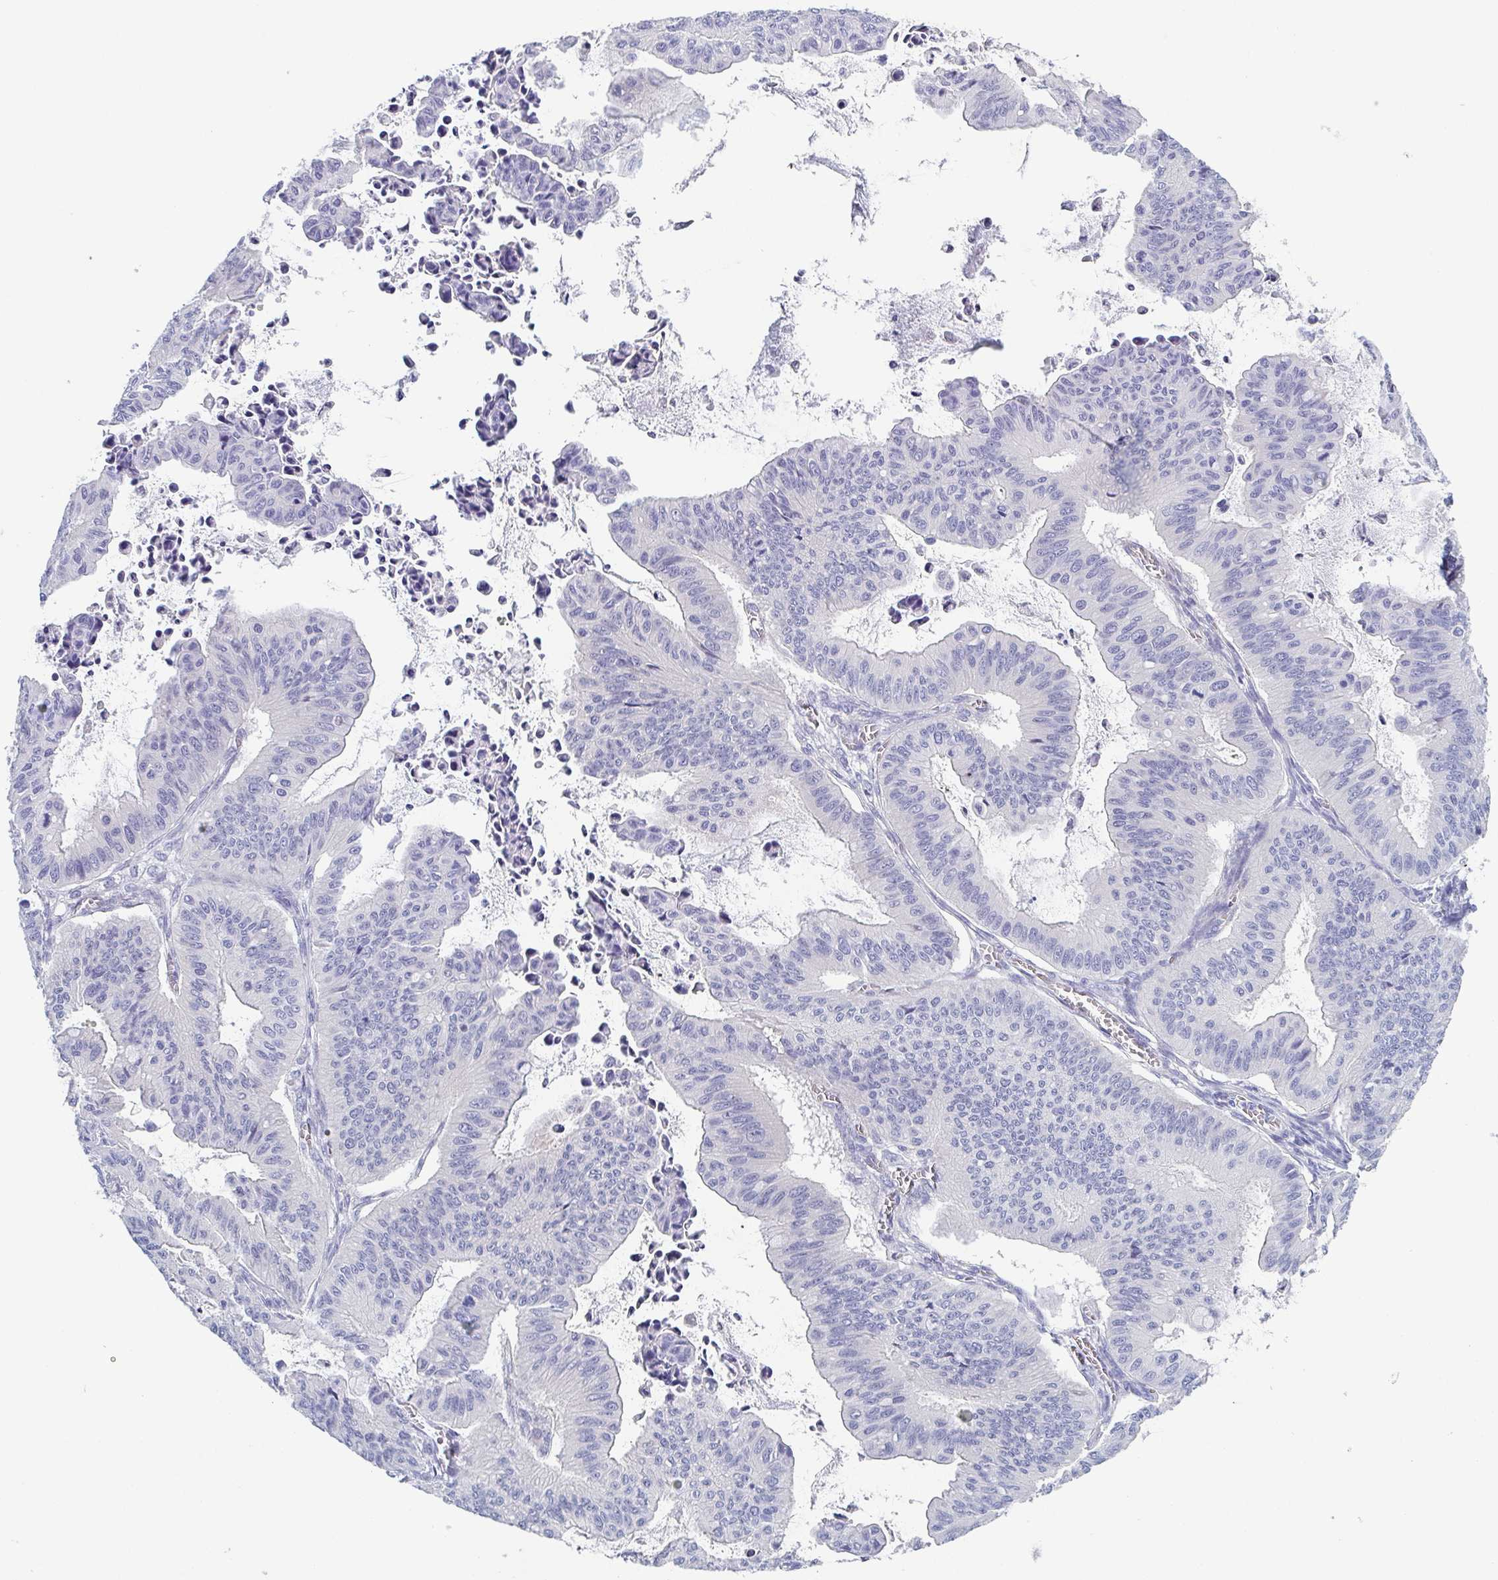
{"staining": {"intensity": "negative", "quantity": "none", "location": "none"}, "tissue": "ovarian cancer", "cell_type": "Tumor cells", "image_type": "cancer", "snomed": [{"axis": "morphology", "description": "Cystadenocarcinoma, mucinous, NOS"}, {"axis": "topography", "description": "Ovary"}], "caption": "Immunohistochemistry histopathology image of human mucinous cystadenocarcinoma (ovarian) stained for a protein (brown), which shows no staining in tumor cells.", "gene": "DYNC1I1", "patient": {"sex": "female", "age": 72}}